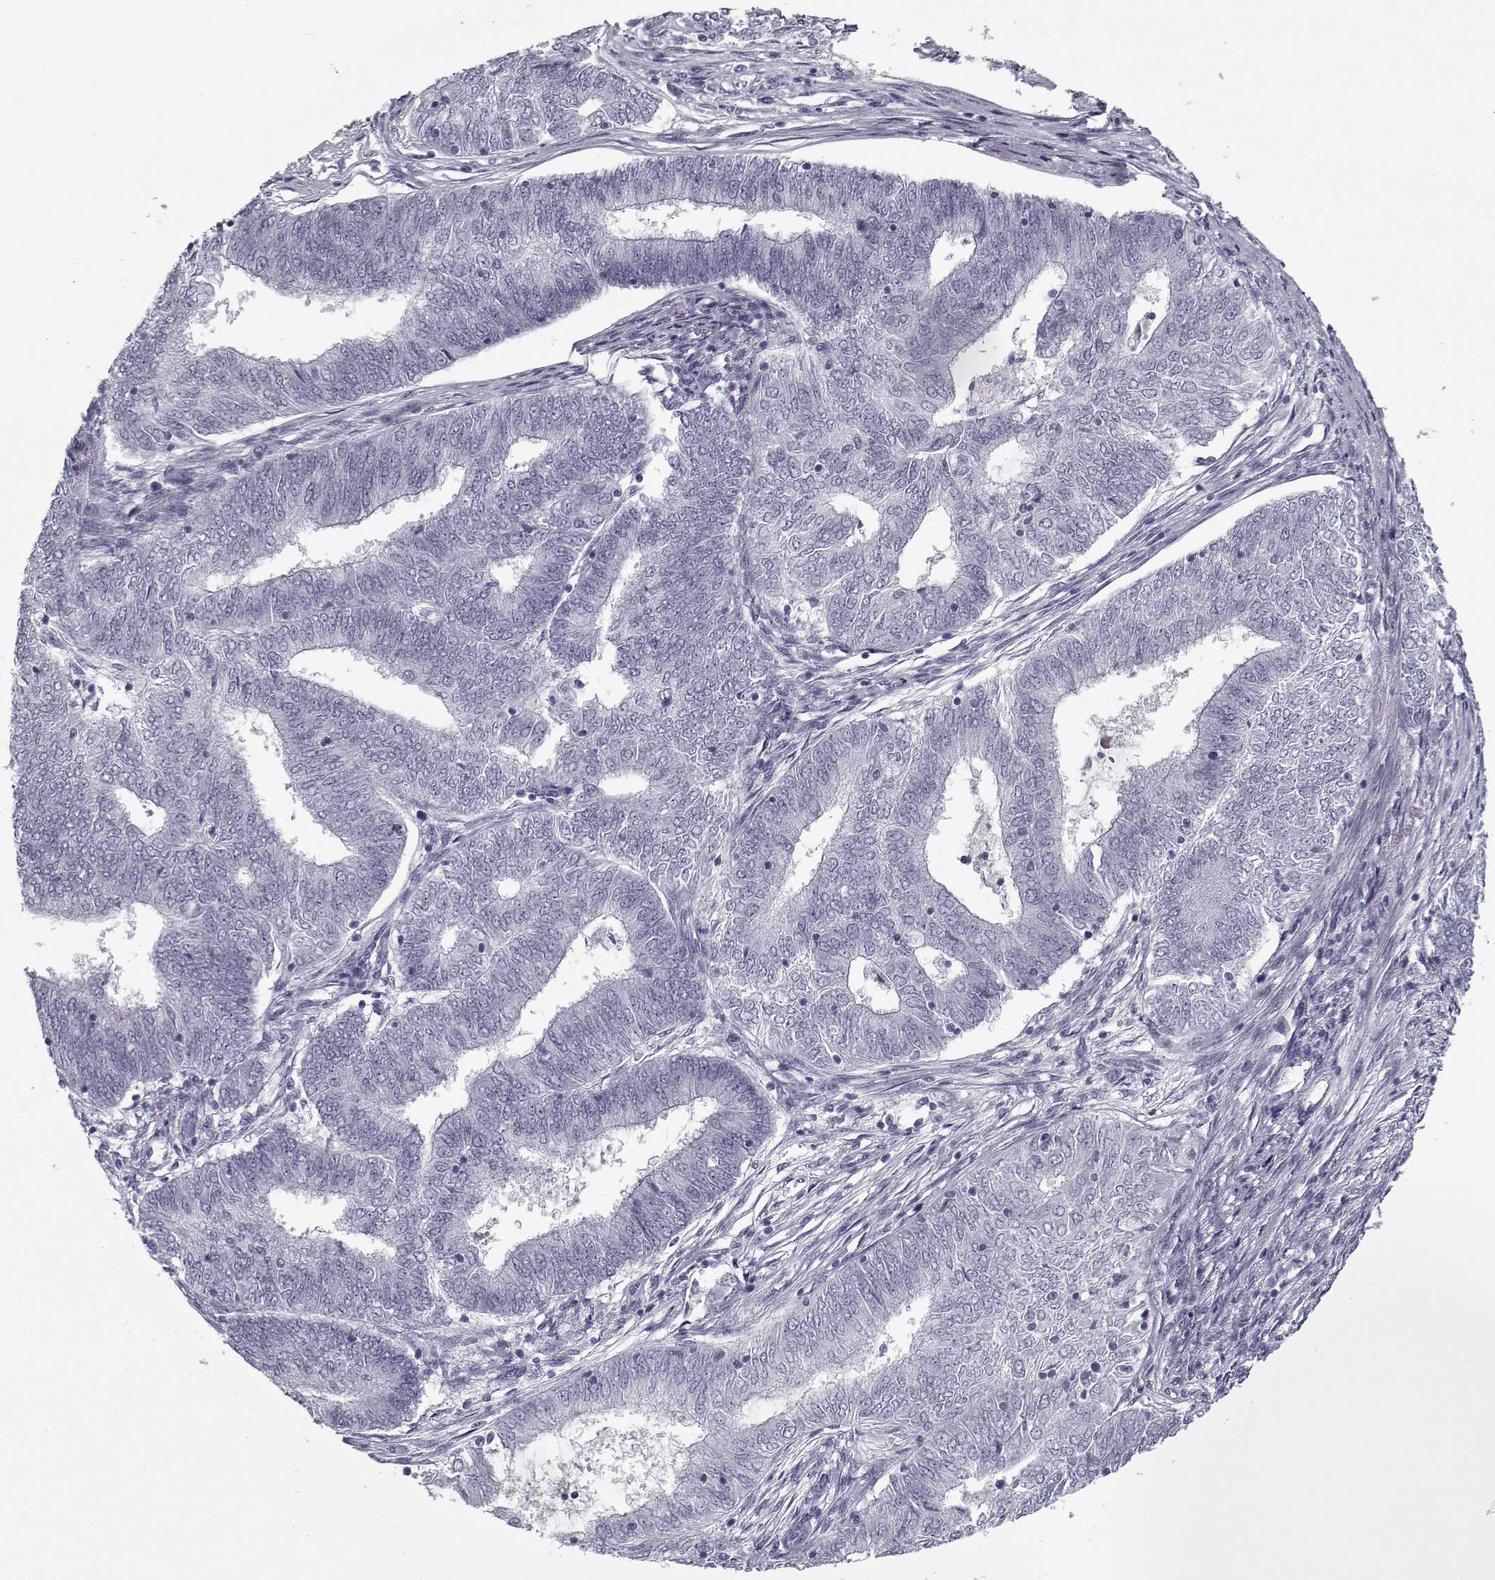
{"staining": {"intensity": "negative", "quantity": "none", "location": "none"}, "tissue": "endometrial cancer", "cell_type": "Tumor cells", "image_type": "cancer", "snomed": [{"axis": "morphology", "description": "Adenocarcinoma, NOS"}, {"axis": "topography", "description": "Endometrium"}], "caption": "Human adenocarcinoma (endometrial) stained for a protein using immunohistochemistry demonstrates no positivity in tumor cells.", "gene": "SPACA9", "patient": {"sex": "female", "age": 62}}